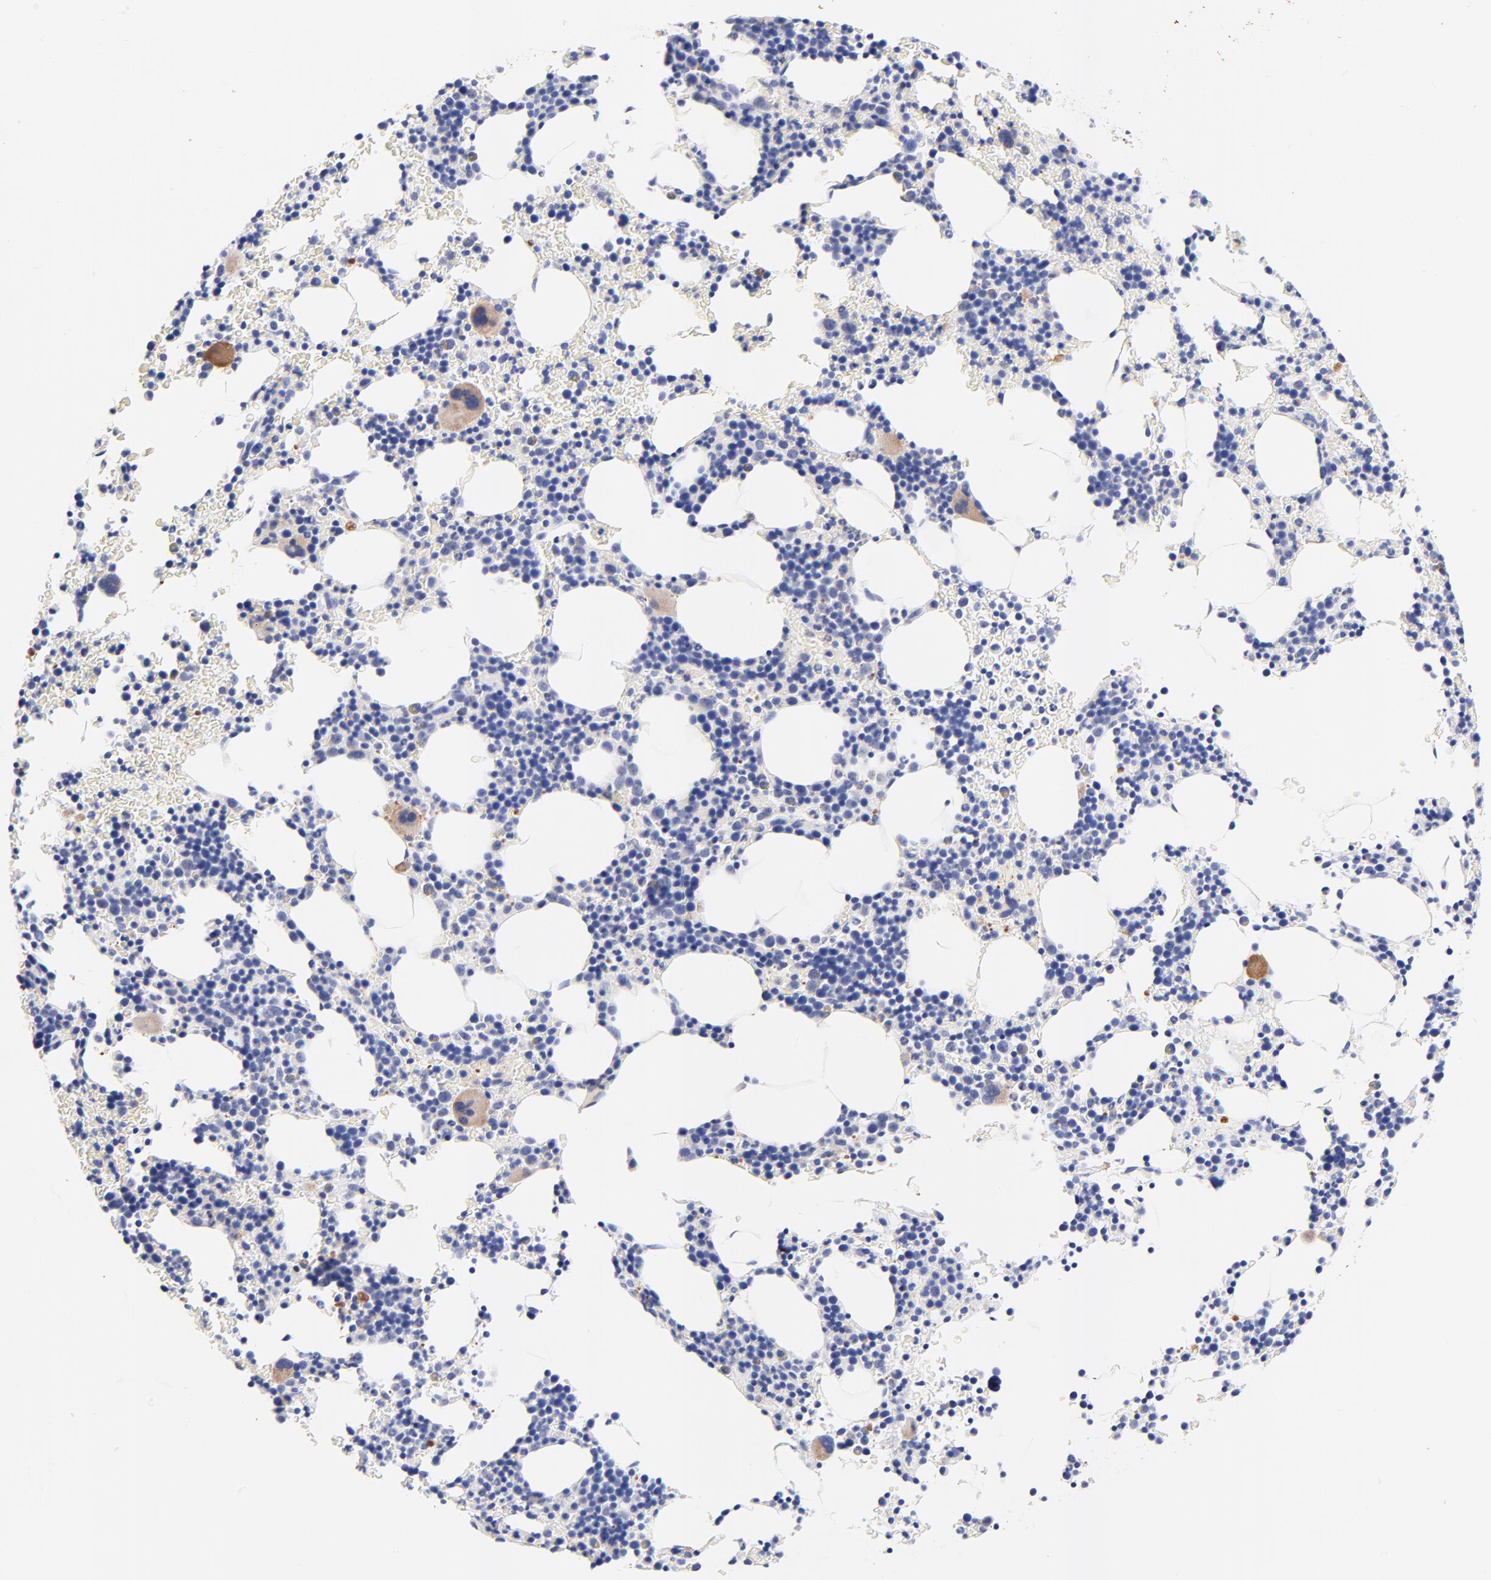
{"staining": {"intensity": "moderate", "quantity": "<25%", "location": "cytoplasmic/membranous"}, "tissue": "bone marrow", "cell_type": "Hematopoietic cells", "image_type": "normal", "snomed": [{"axis": "morphology", "description": "Normal tissue, NOS"}, {"axis": "topography", "description": "Bone marrow"}], "caption": "Bone marrow stained with IHC displays moderate cytoplasmic/membranous positivity in about <25% of hematopoietic cells.", "gene": "FAM117B", "patient": {"sex": "female", "age": 78}}